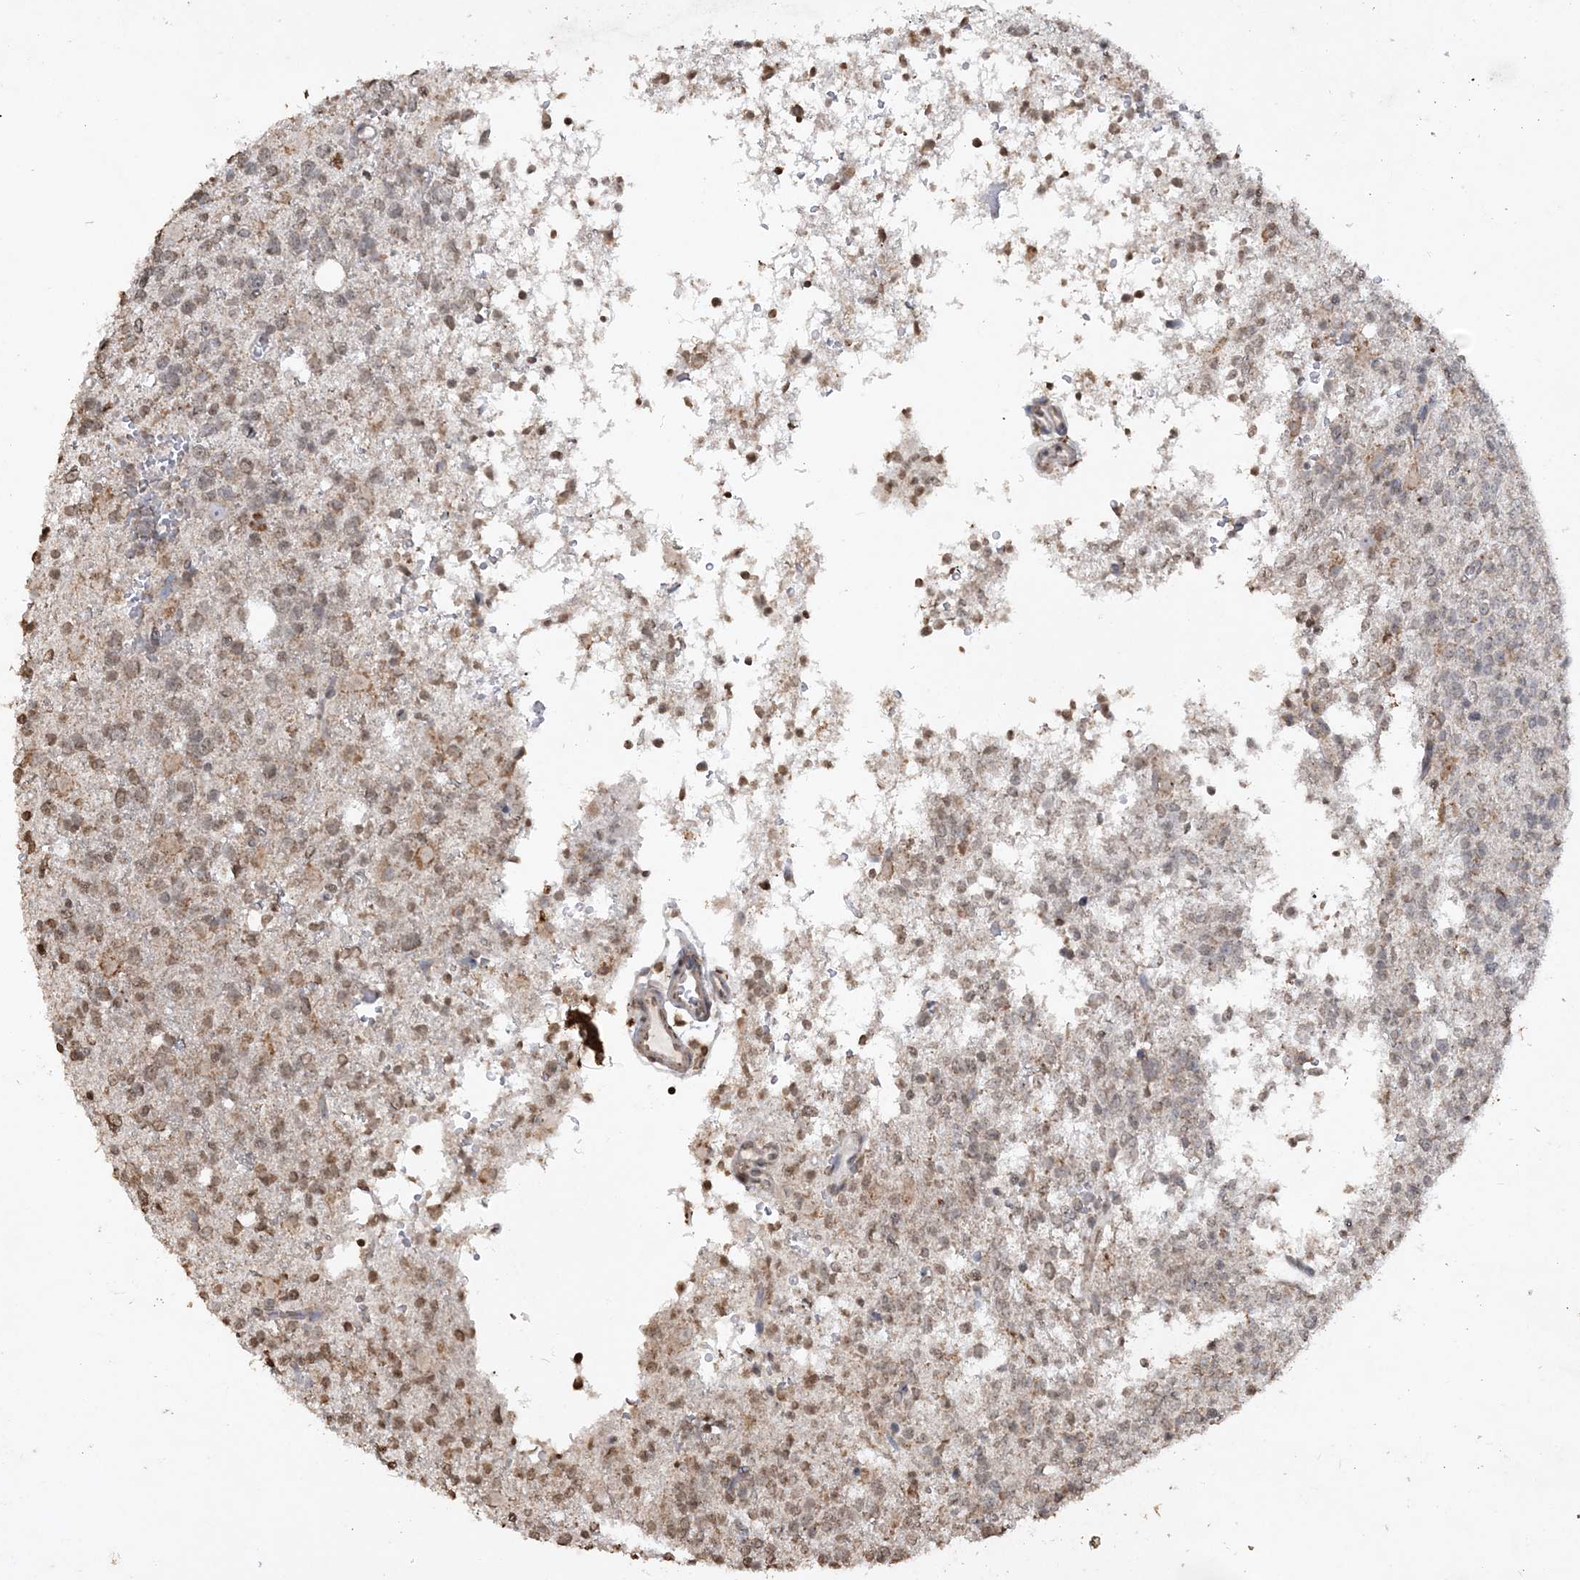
{"staining": {"intensity": "moderate", "quantity": ">75%", "location": "cytoplasmic/membranous"}, "tissue": "glioma", "cell_type": "Tumor cells", "image_type": "cancer", "snomed": [{"axis": "morphology", "description": "Glioma, malignant, High grade"}, {"axis": "topography", "description": "Brain"}], "caption": "Protein expression analysis of malignant high-grade glioma displays moderate cytoplasmic/membranous expression in approximately >75% of tumor cells.", "gene": "TTC7A", "patient": {"sex": "female", "age": 62}}